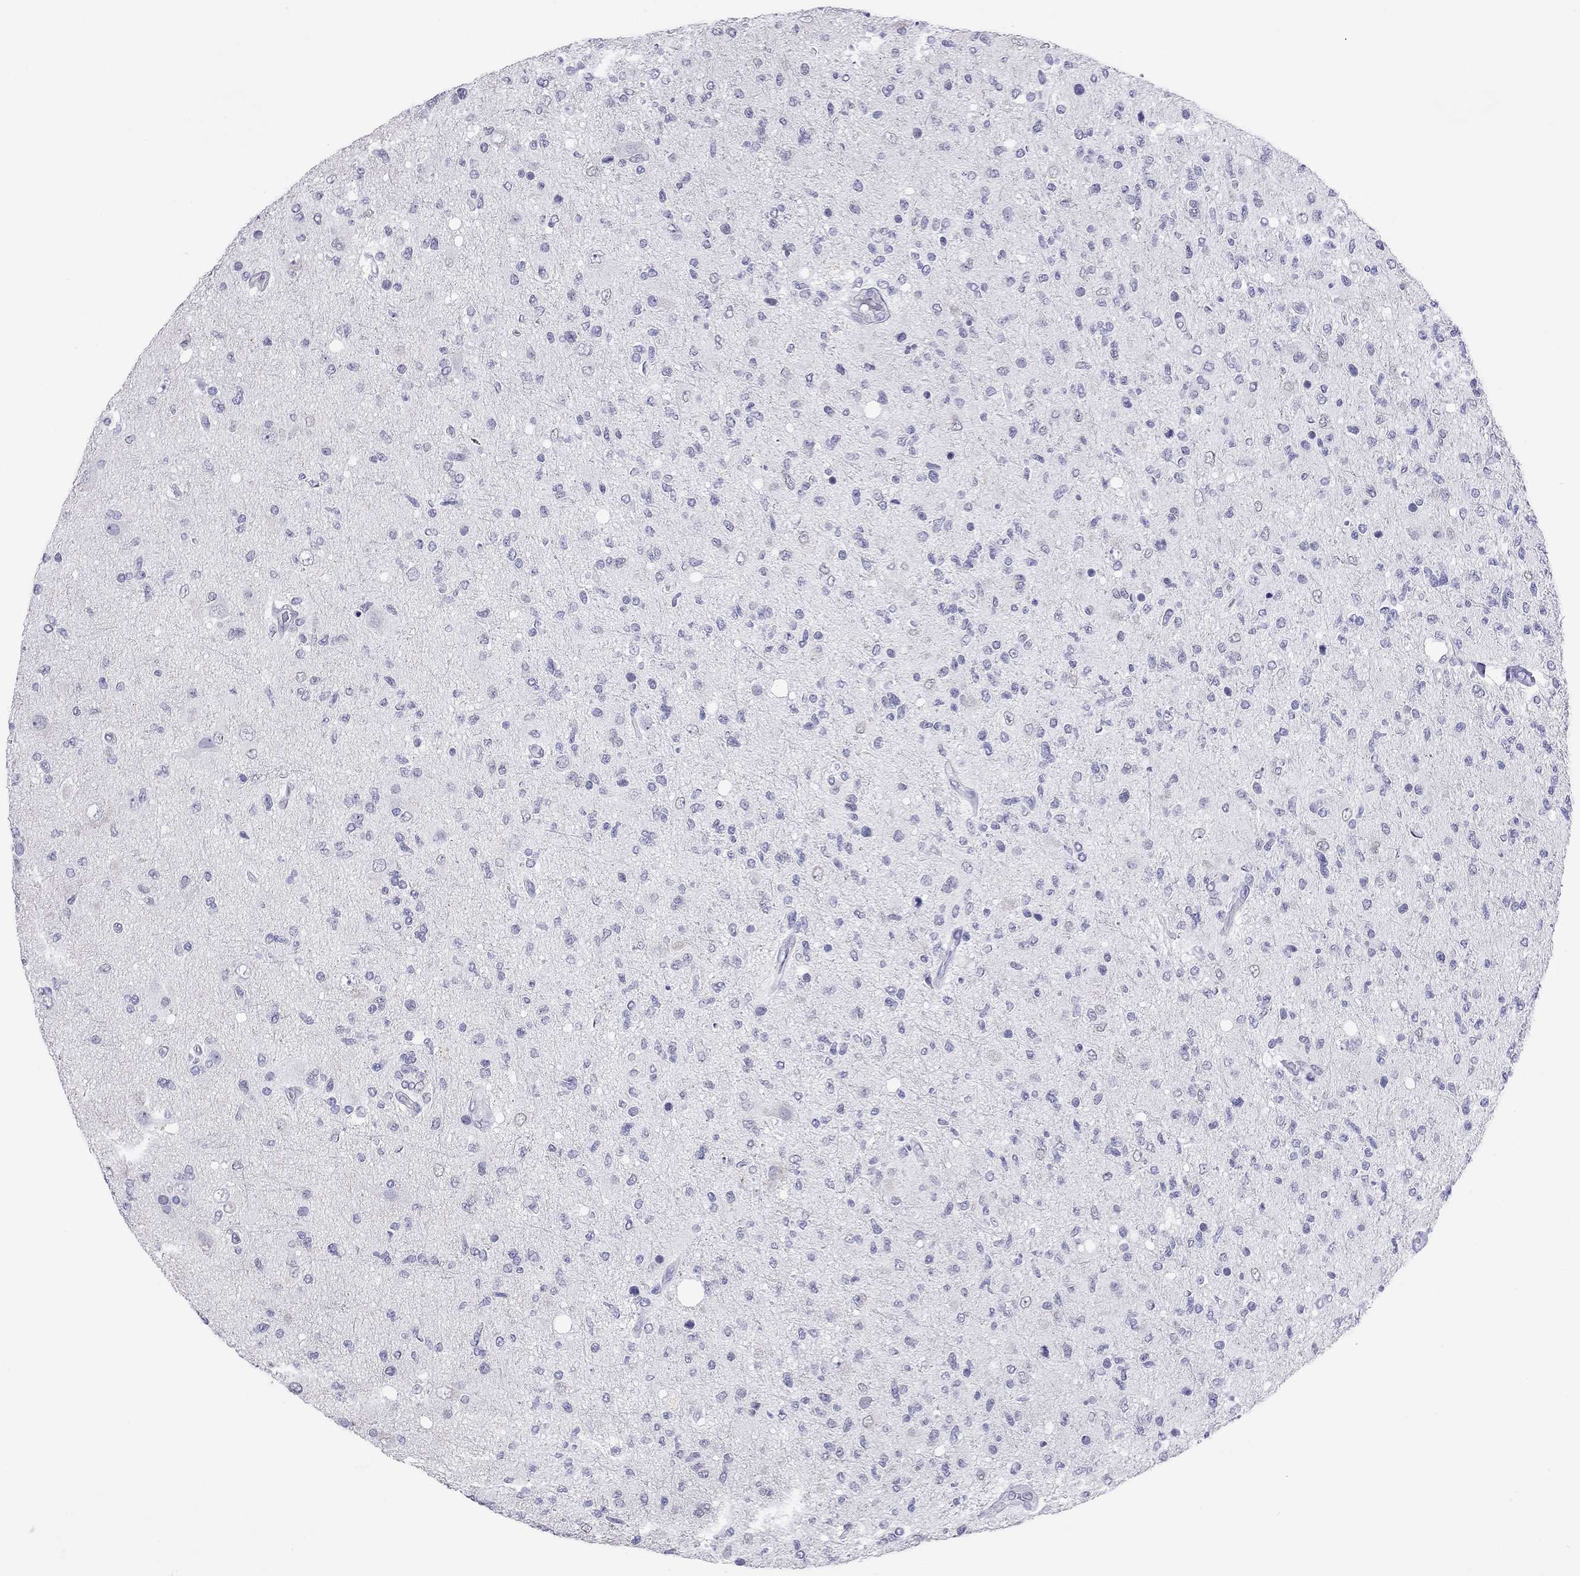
{"staining": {"intensity": "negative", "quantity": "none", "location": "none"}, "tissue": "glioma", "cell_type": "Tumor cells", "image_type": "cancer", "snomed": [{"axis": "morphology", "description": "Glioma, malignant, High grade"}, {"axis": "topography", "description": "Cerebral cortex"}], "caption": "Immunohistochemistry of human high-grade glioma (malignant) demonstrates no positivity in tumor cells.", "gene": "ARMC12", "patient": {"sex": "male", "age": 70}}